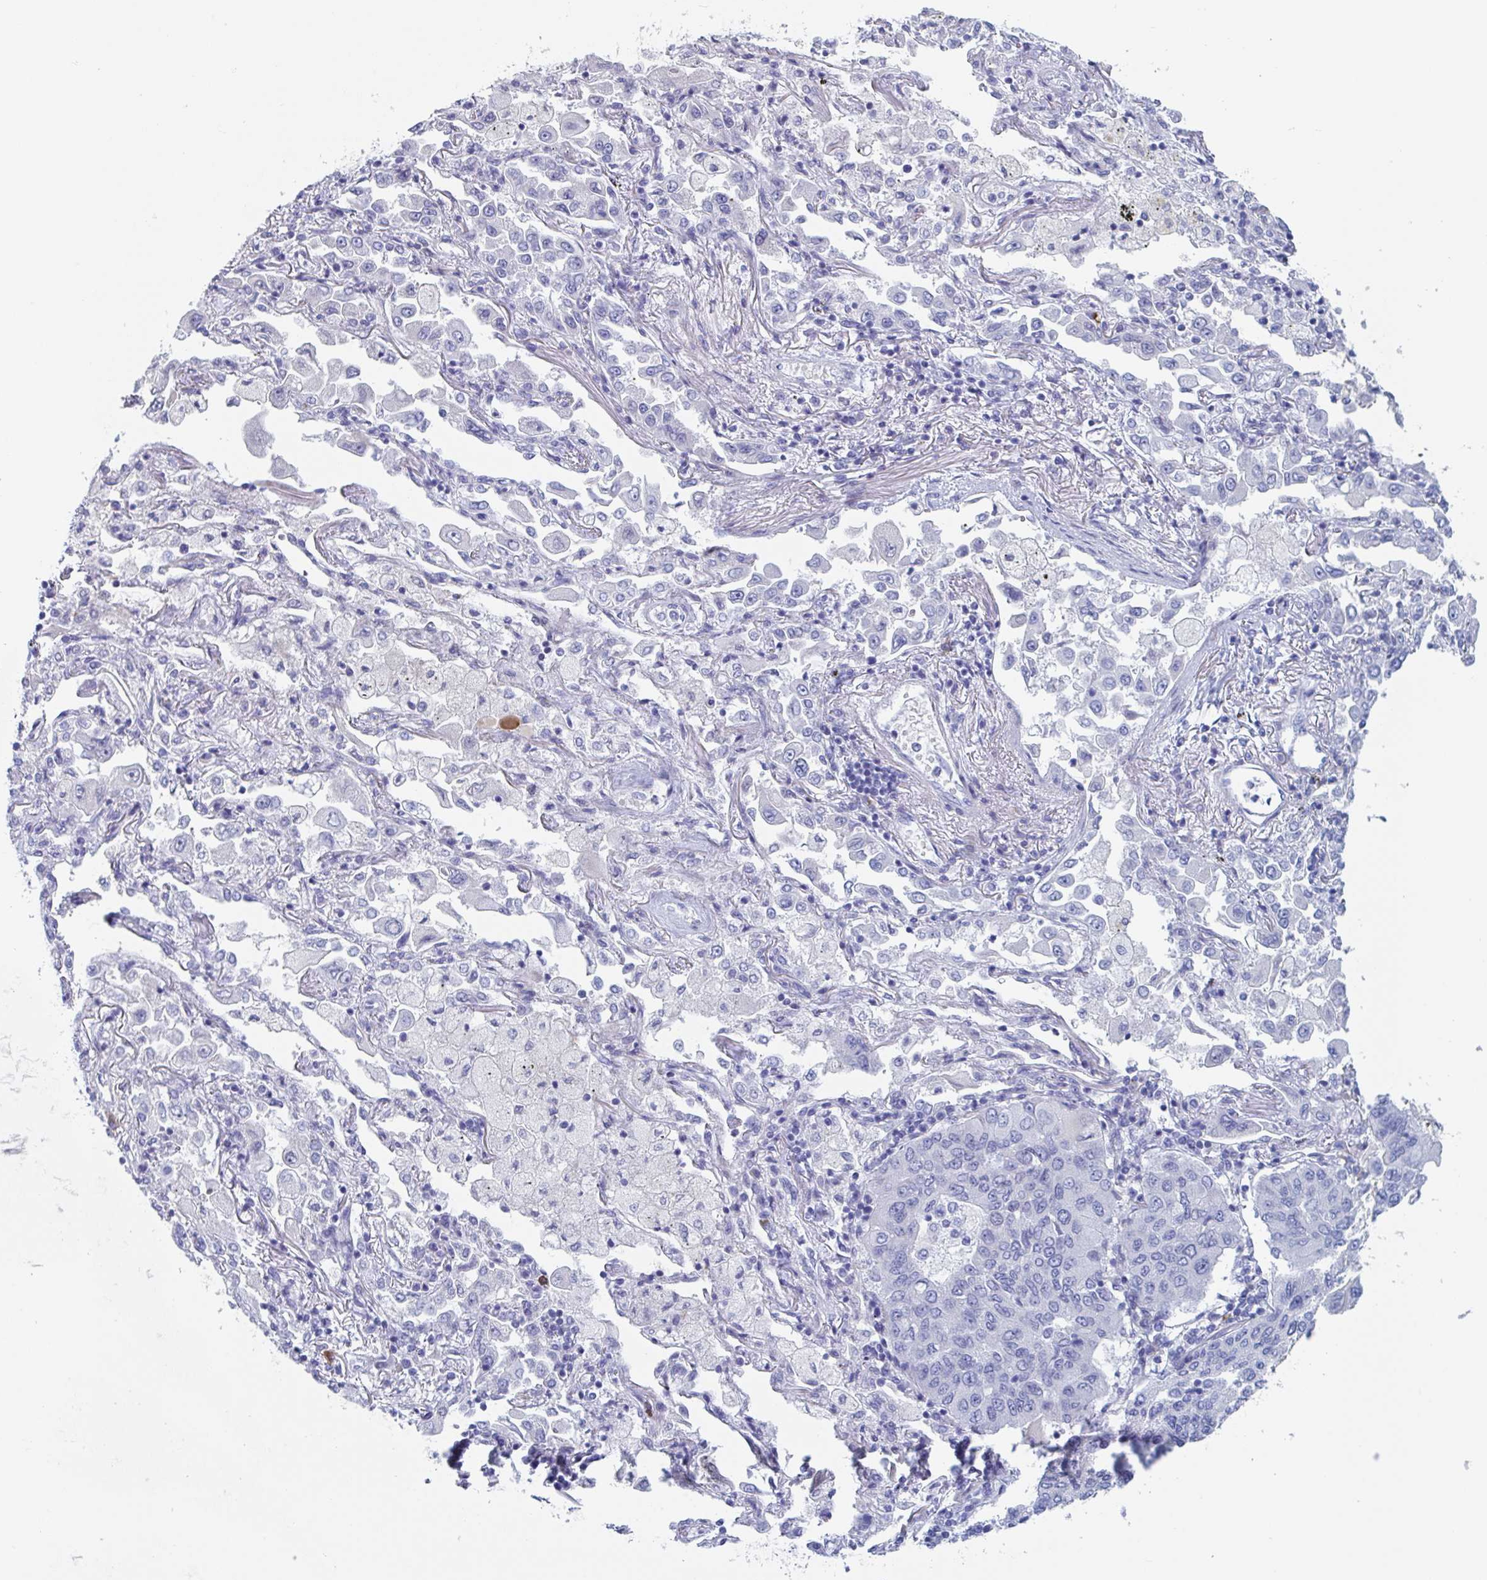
{"staining": {"intensity": "negative", "quantity": "none", "location": "none"}, "tissue": "lung cancer", "cell_type": "Tumor cells", "image_type": "cancer", "snomed": [{"axis": "morphology", "description": "Squamous cell carcinoma, NOS"}, {"axis": "topography", "description": "Lung"}], "caption": "The IHC micrograph has no significant expression in tumor cells of lung cancer (squamous cell carcinoma) tissue. (IHC, brightfield microscopy, high magnification).", "gene": "NT5C3B", "patient": {"sex": "male", "age": 74}}